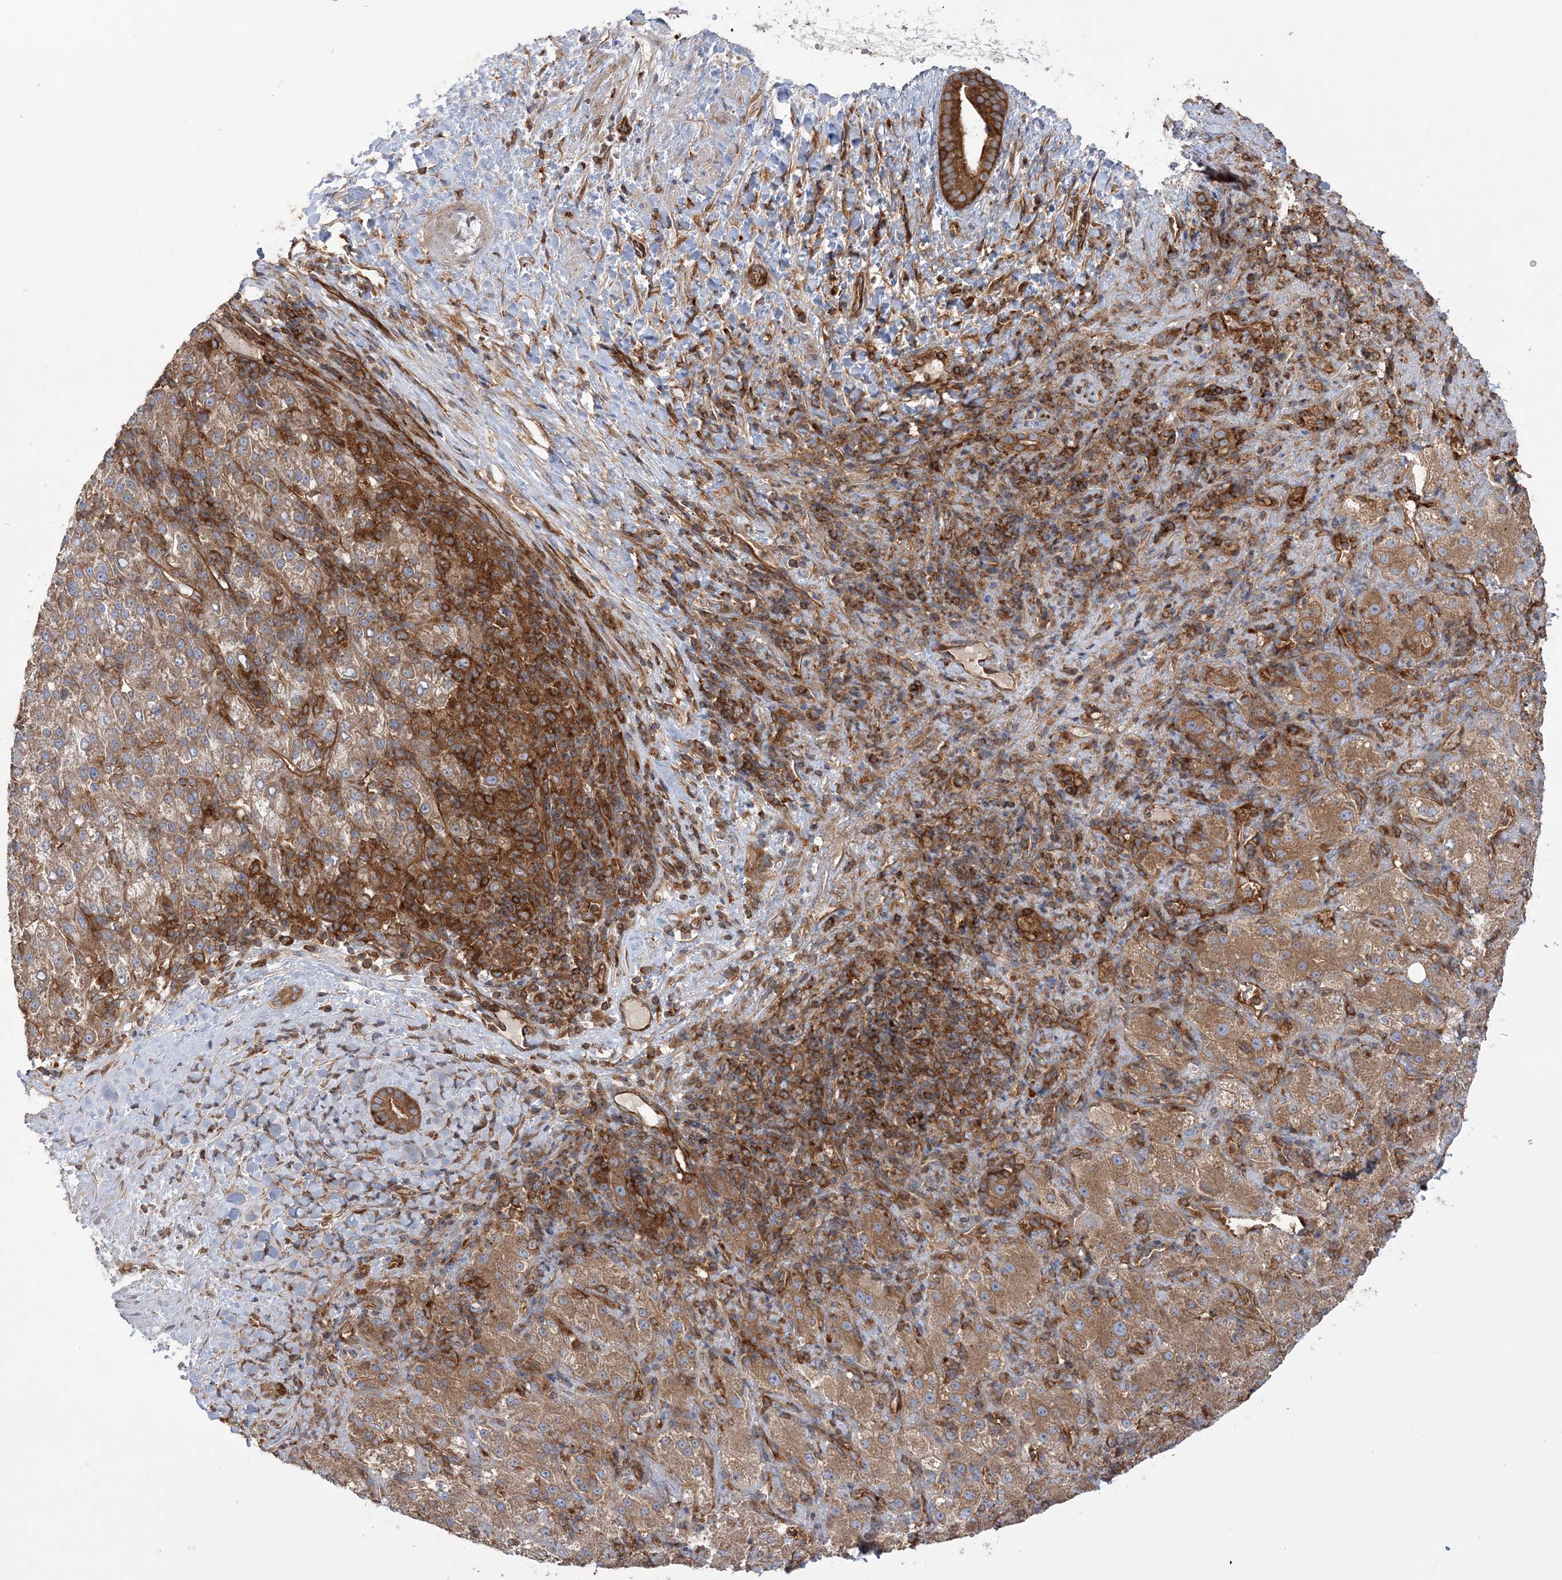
{"staining": {"intensity": "moderate", "quantity": ">75%", "location": "cytoplasmic/membranous"}, "tissue": "liver cancer", "cell_type": "Tumor cells", "image_type": "cancer", "snomed": [{"axis": "morphology", "description": "Carcinoma, Hepatocellular, NOS"}, {"axis": "topography", "description": "Liver"}], "caption": "The photomicrograph demonstrates immunohistochemical staining of liver cancer. There is moderate cytoplasmic/membranous expression is appreciated in about >75% of tumor cells. The staining was performed using DAB (3,3'-diaminobenzidine), with brown indicating positive protein expression. Nuclei are stained blue with hematoxylin.", "gene": "TBC1D5", "patient": {"sex": "female", "age": 58}}